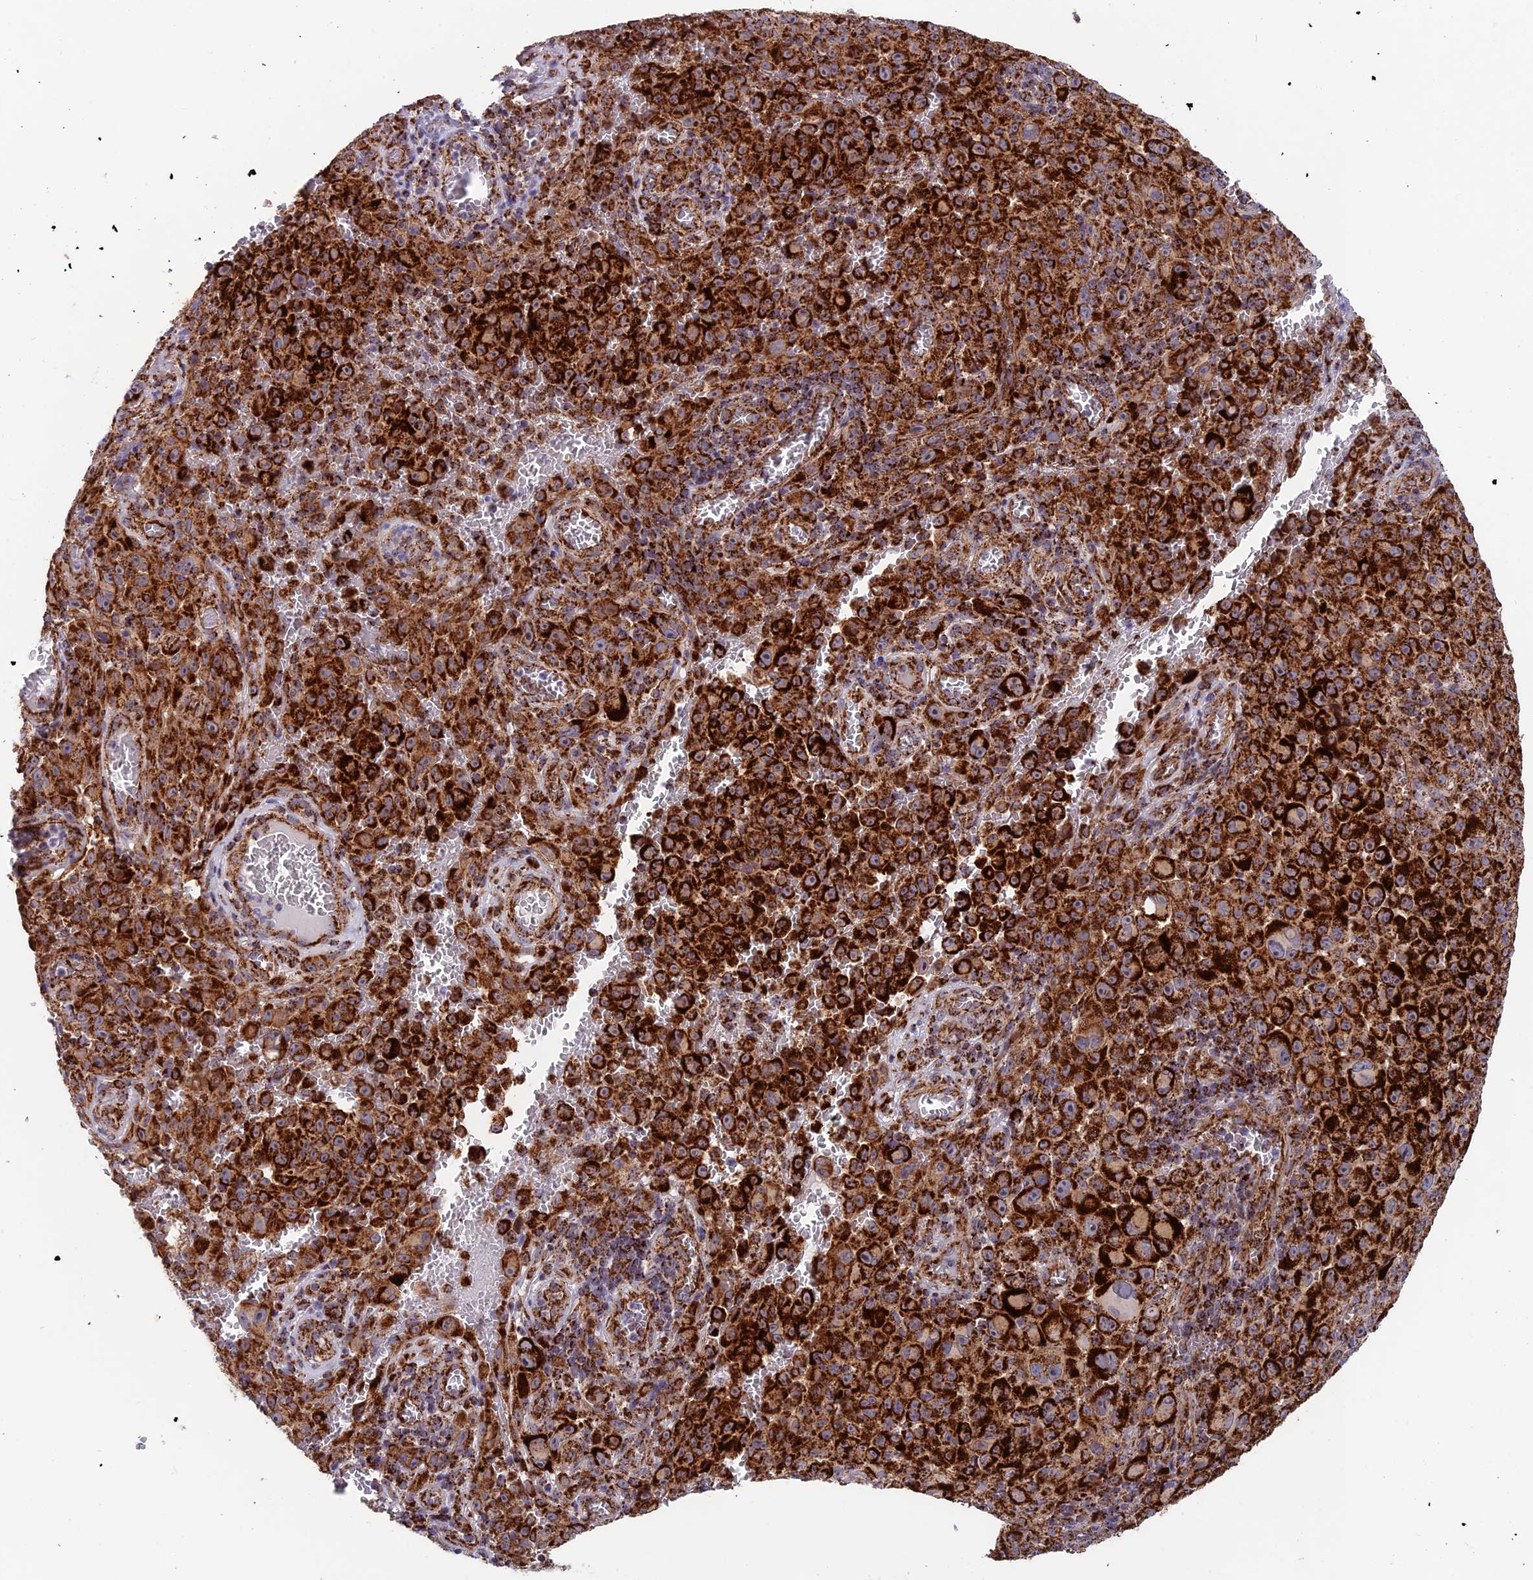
{"staining": {"intensity": "strong", "quantity": ">75%", "location": "cytoplasmic/membranous"}, "tissue": "melanoma", "cell_type": "Tumor cells", "image_type": "cancer", "snomed": [{"axis": "morphology", "description": "Malignant melanoma, NOS"}, {"axis": "topography", "description": "Skin"}], "caption": "This photomicrograph shows immunohistochemistry staining of human melanoma, with high strong cytoplasmic/membranous staining in about >75% of tumor cells.", "gene": "MRPS18B", "patient": {"sex": "female", "age": 82}}